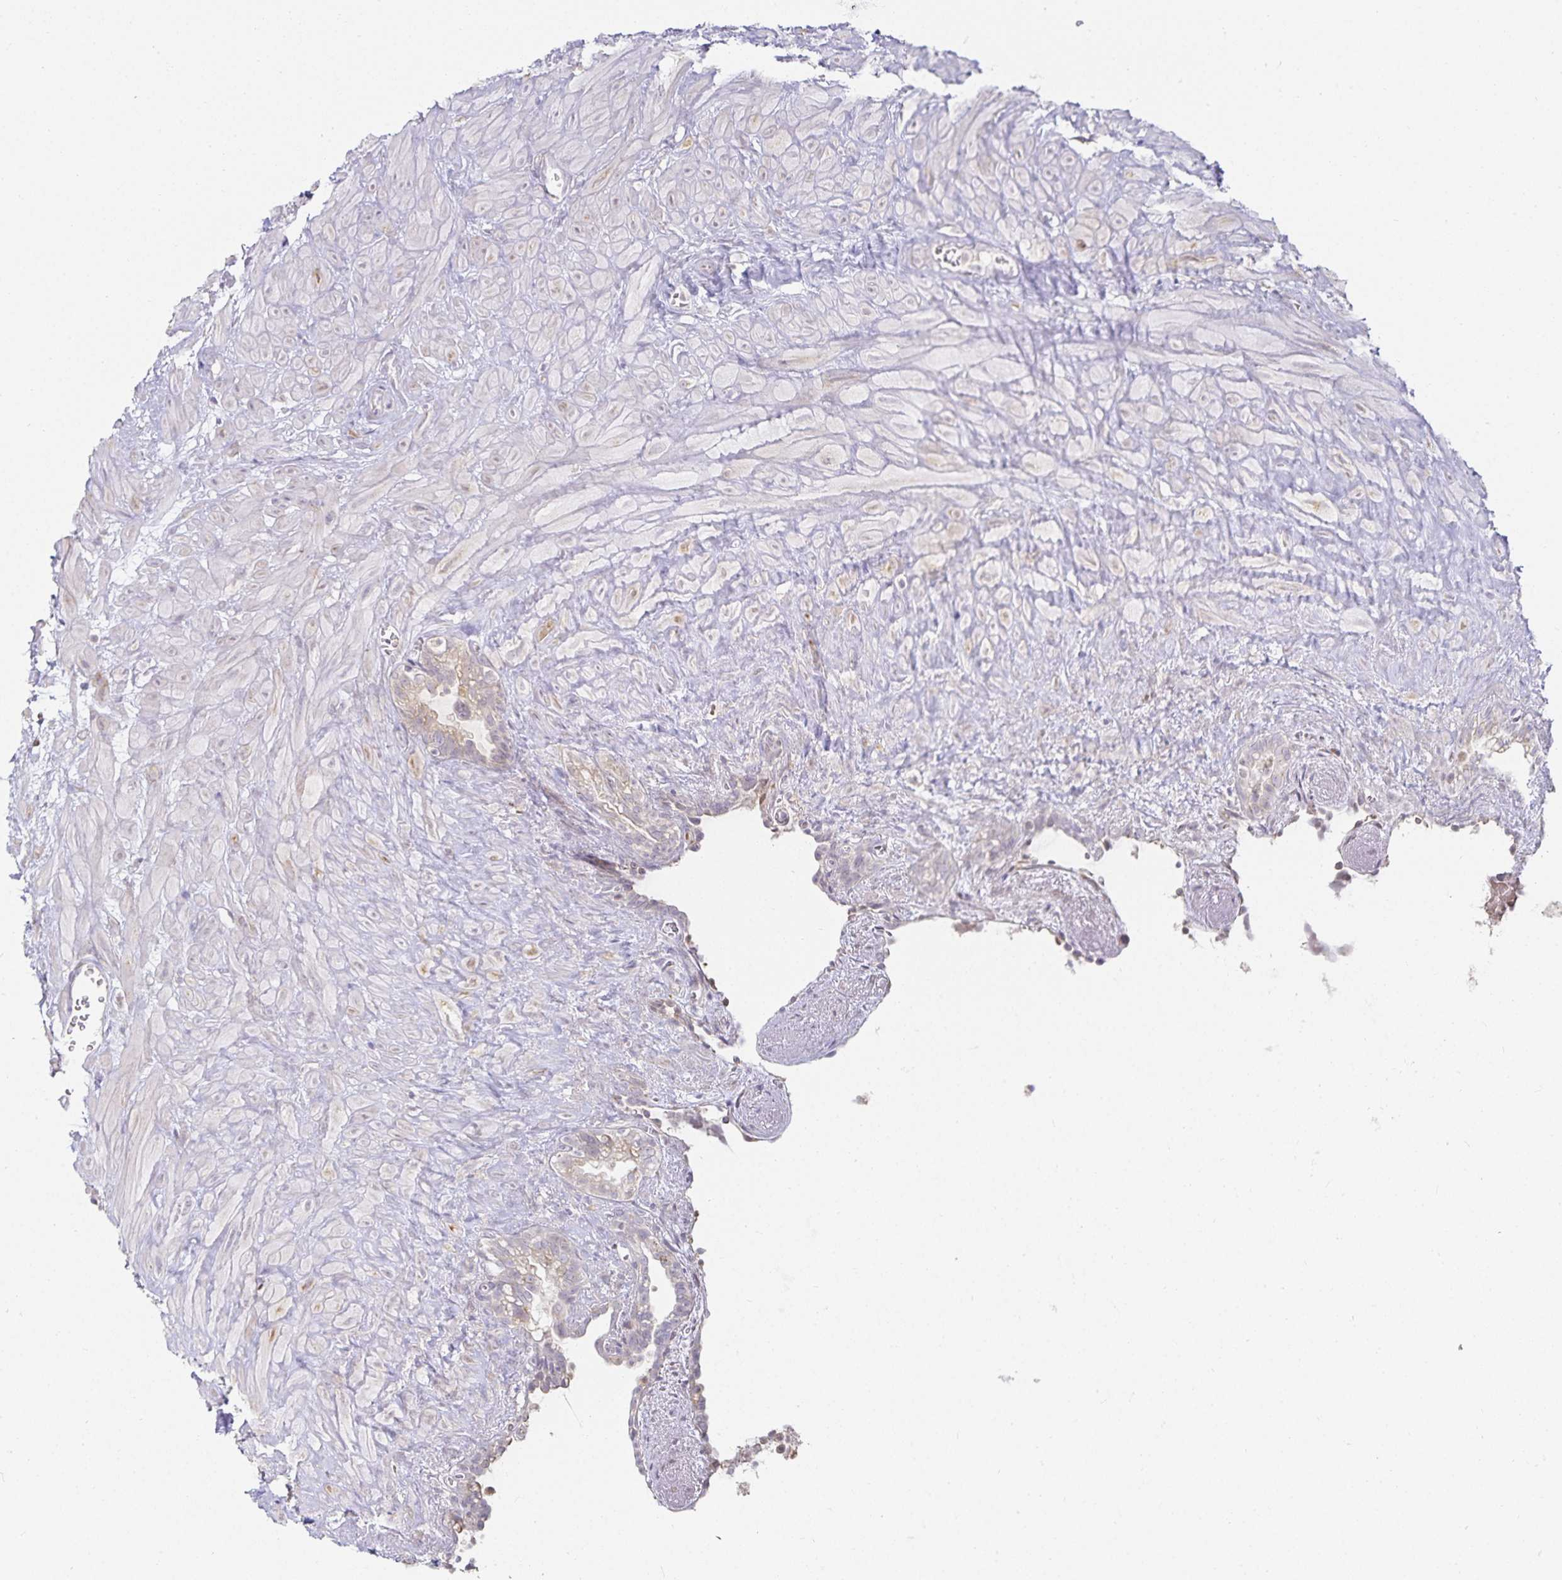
{"staining": {"intensity": "weak", "quantity": "<25%", "location": "cytoplasmic/membranous"}, "tissue": "seminal vesicle", "cell_type": "Glandular cells", "image_type": "normal", "snomed": [{"axis": "morphology", "description": "Normal tissue, NOS"}, {"axis": "topography", "description": "Seminal veicle"}], "caption": "Immunohistochemical staining of normal seminal vesicle displays no significant staining in glandular cells.", "gene": "GP2", "patient": {"sex": "male", "age": 76}}